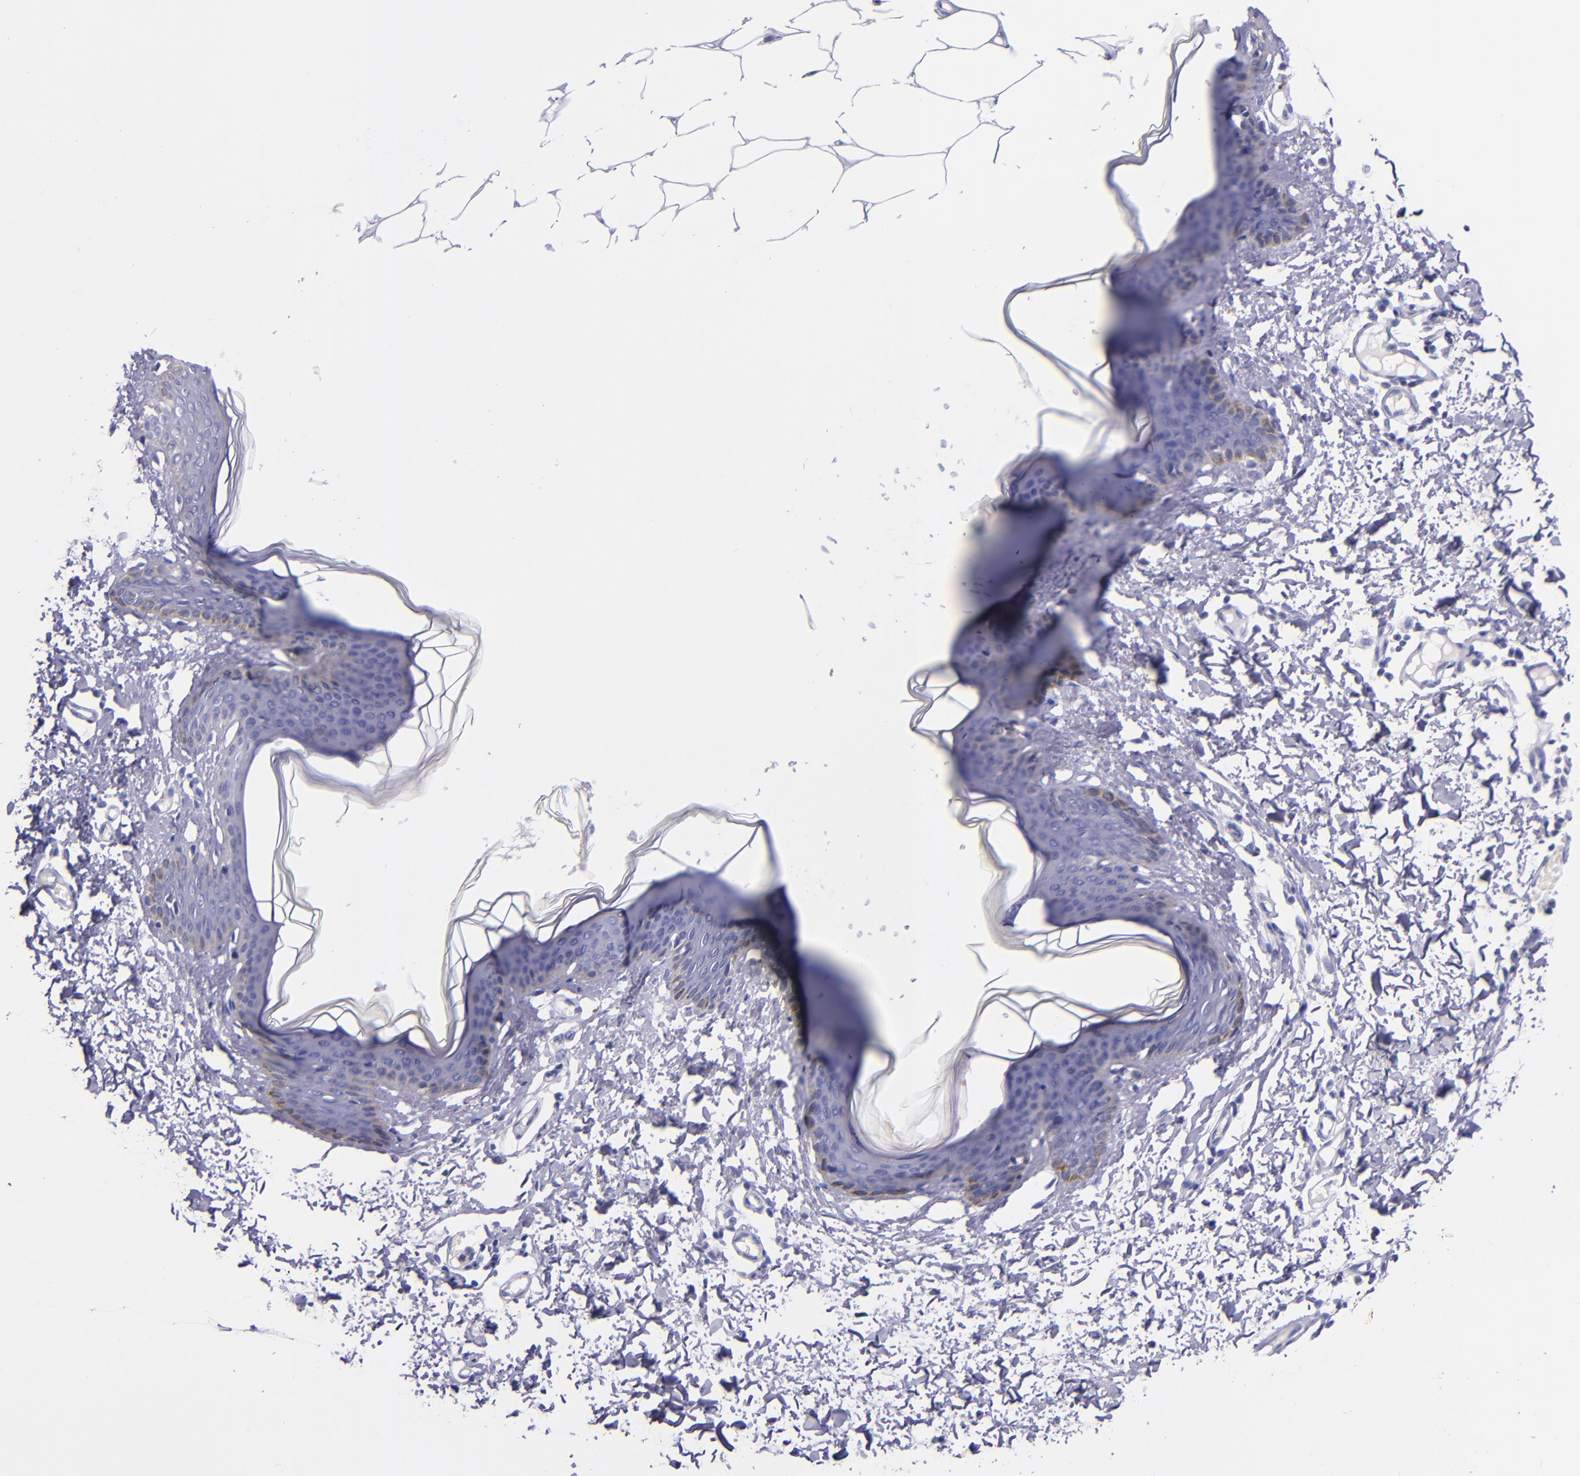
{"staining": {"intensity": "negative", "quantity": "none", "location": "none"}, "tissue": "skin", "cell_type": "Fibroblasts", "image_type": "normal", "snomed": [{"axis": "morphology", "description": "Normal tissue, NOS"}, {"axis": "topography", "description": "Skin"}], "caption": "DAB immunohistochemical staining of benign human skin exhibits no significant expression in fibroblasts.", "gene": "SLPI", "patient": {"sex": "female", "age": 17}}